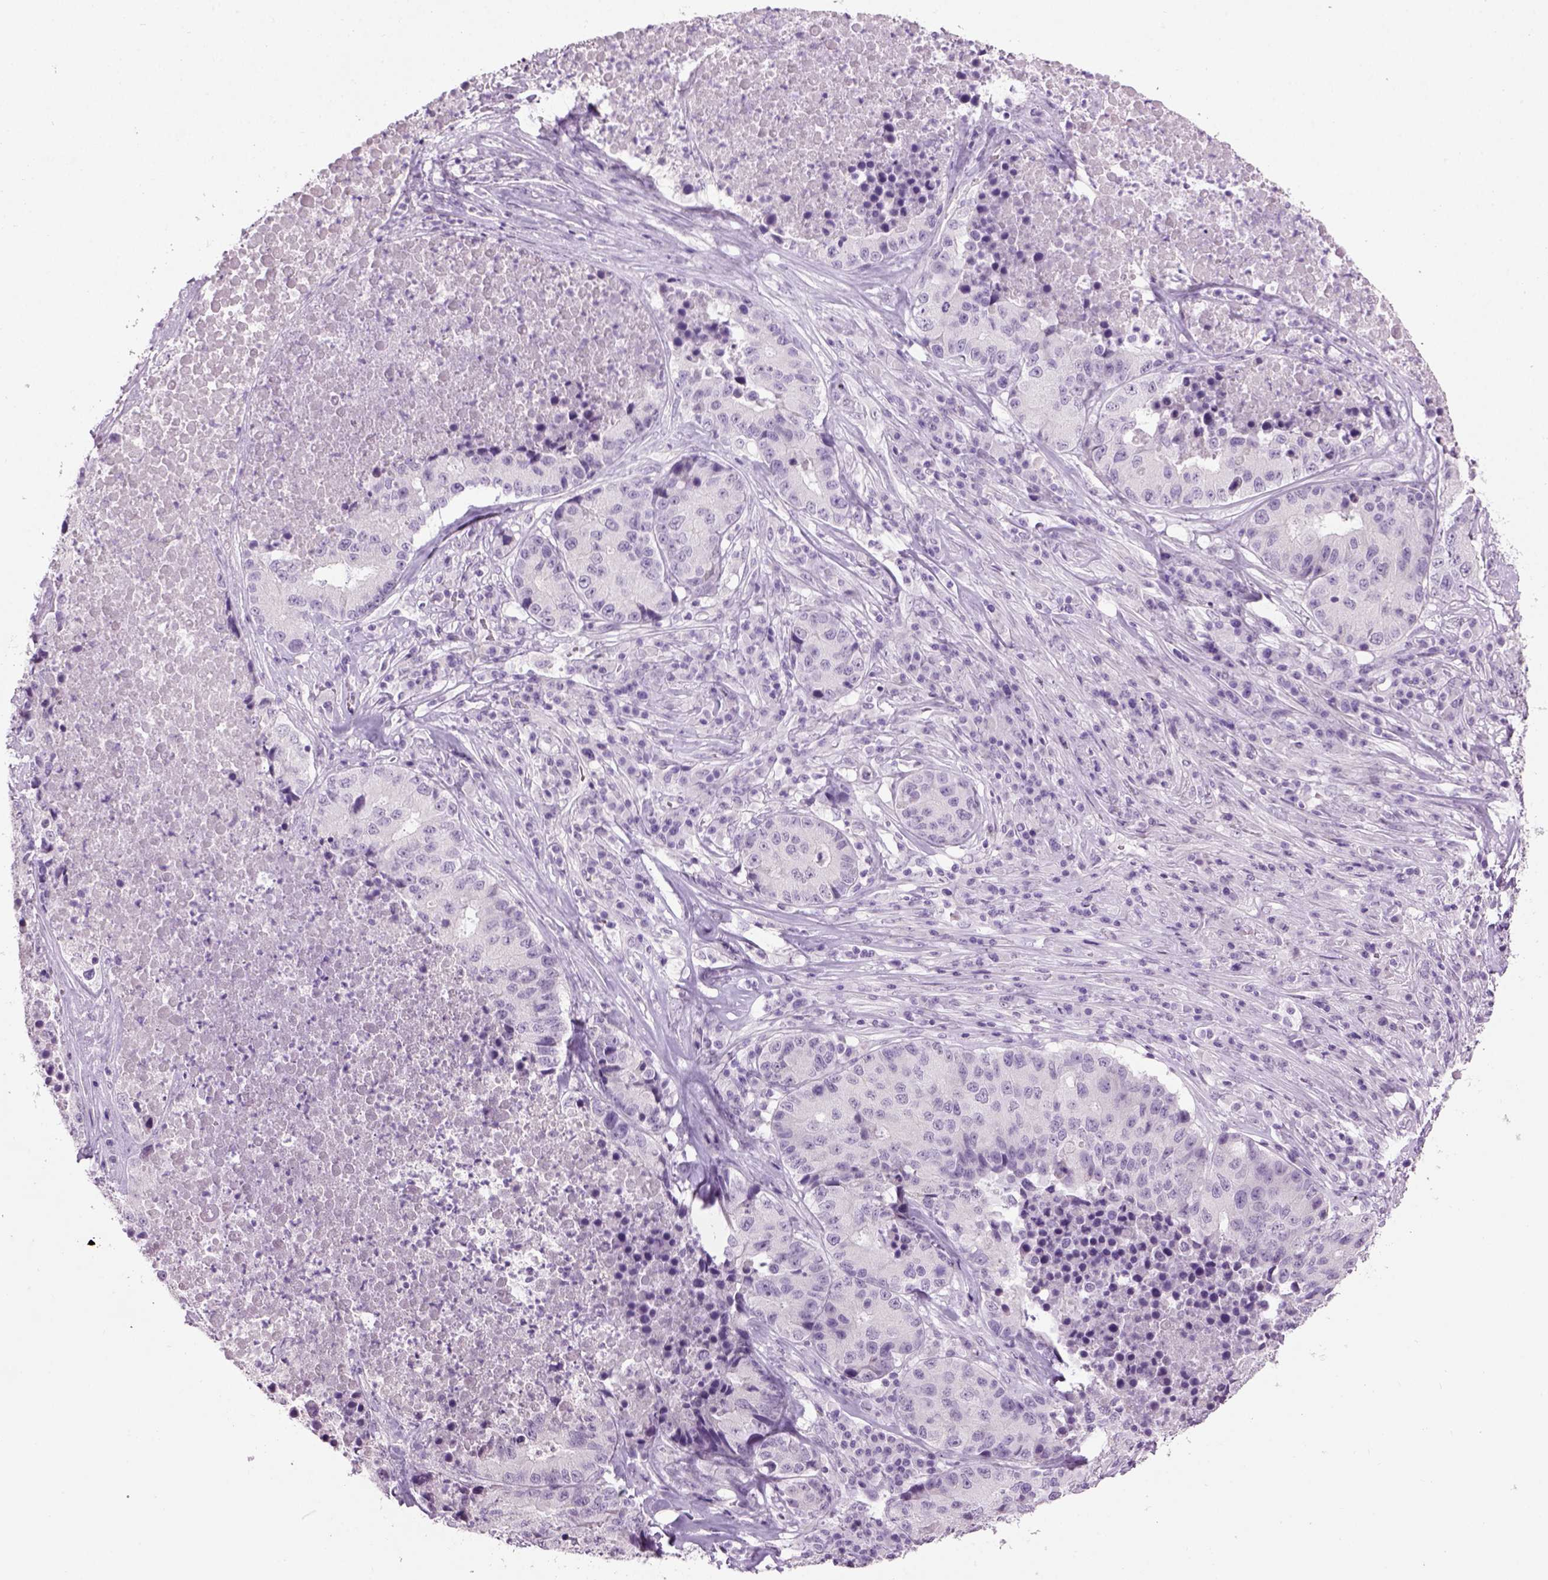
{"staining": {"intensity": "negative", "quantity": "none", "location": "none"}, "tissue": "stomach cancer", "cell_type": "Tumor cells", "image_type": "cancer", "snomed": [{"axis": "morphology", "description": "Adenocarcinoma, NOS"}, {"axis": "topography", "description": "Stomach"}], "caption": "IHC image of stomach cancer stained for a protein (brown), which reveals no positivity in tumor cells. Brightfield microscopy of immunohistochemistry (IHC) stained with DAB (3,3'-diaminobenzidine) (brown) and hematoxylin (blue), captured at high magnification.", "gene": "GABRB2", "patient": {"sex": "male", "age": 71}}